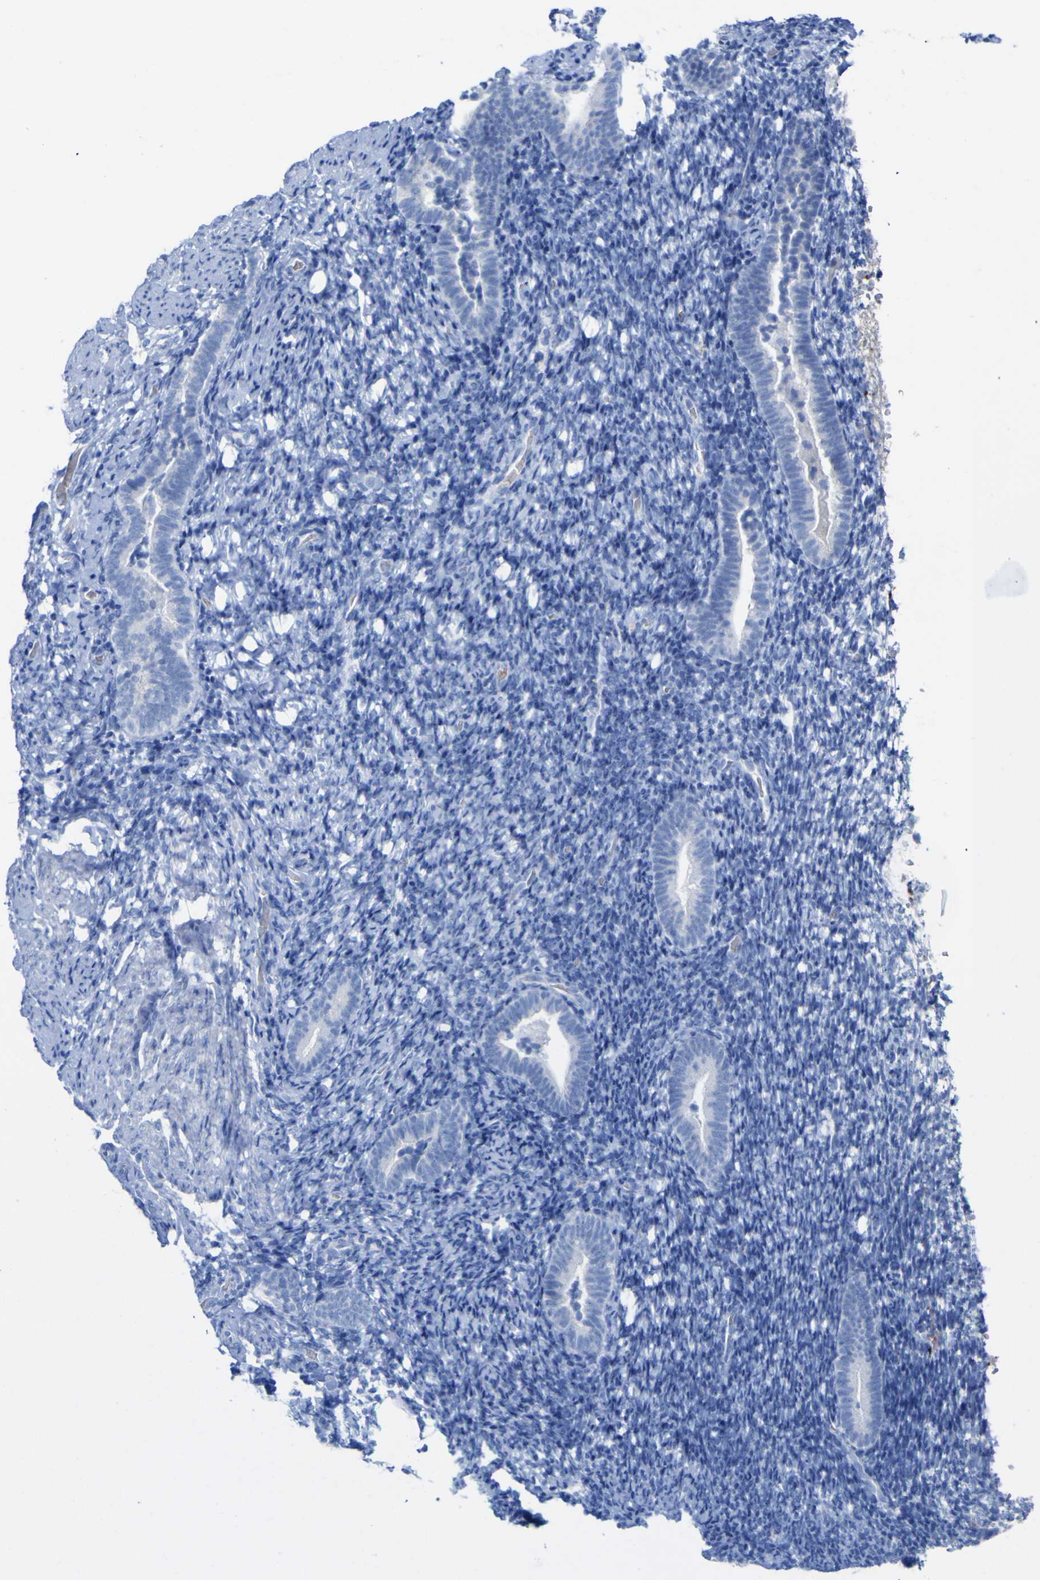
{"staining": {"intensity": "negative", "quantity": "none", "location": "none"}, "tissue": "endometrium", "cell_type": "Cells in endometrial stroma", "image_type": "normal", "snomed": [{"axis": "morphology", "description": "Normal tissue, NOS"}, {"axis": "topography", "description": "Endometrium"}], "caption": "Unremarkable endometrium was stained to show a protein in brown. There is no significant positivity in cells in endometrial stroma.", "gene": "GCM1", "patient": {"sex": "female", "age": 51}}